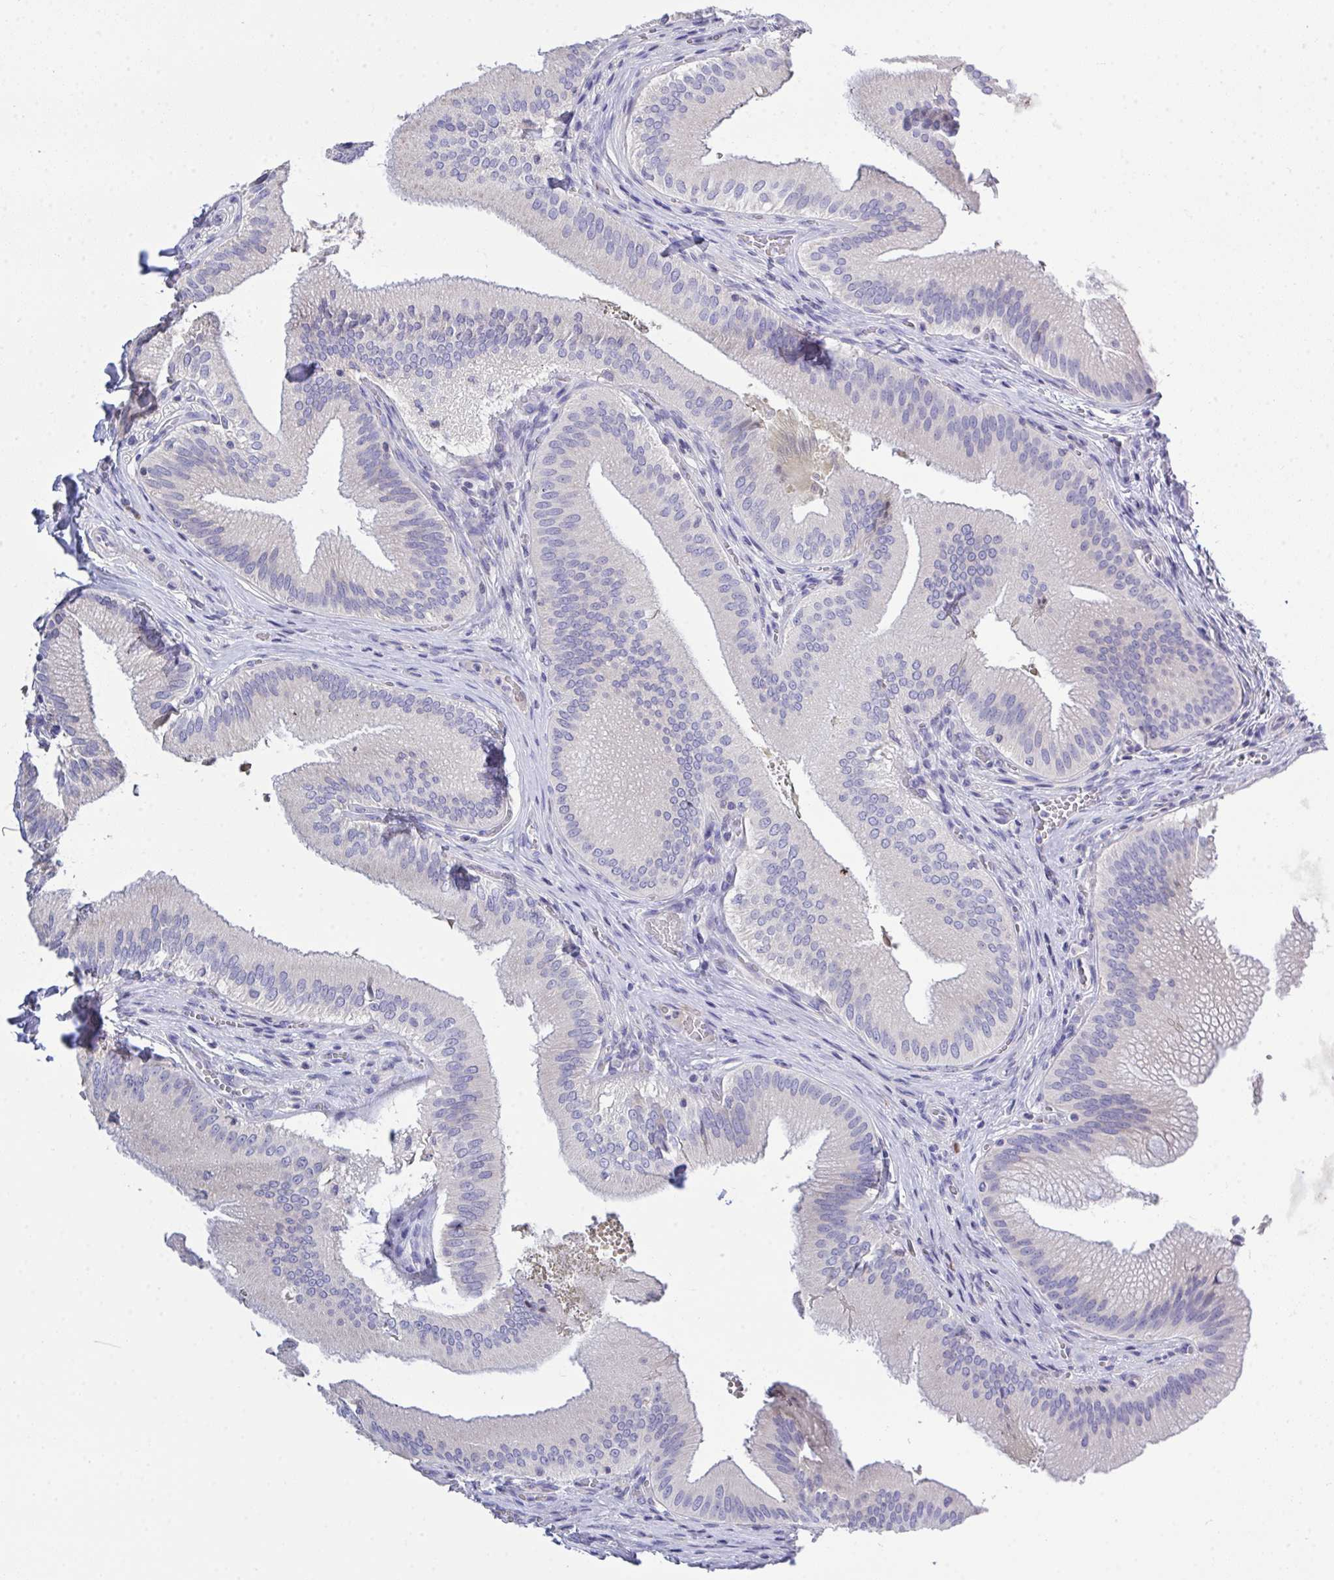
{"staining": {"intensity": "negative", "quantity": "none", "location": "none"}, "tissue": "gallbladder", "cell_type": "Glandular cells", "image_type": "normal", "snomed": [{"axis": "morphology", "description": "Normal tissue, NOS"}, {"axis": "topography", "description": "Gallbladder"}], "caption": "Image shows no significant protein positivity in glandular cells of normal gallbladder.", "gene": "LRRC58", "patient": {"sex": "male", "age": 17}}